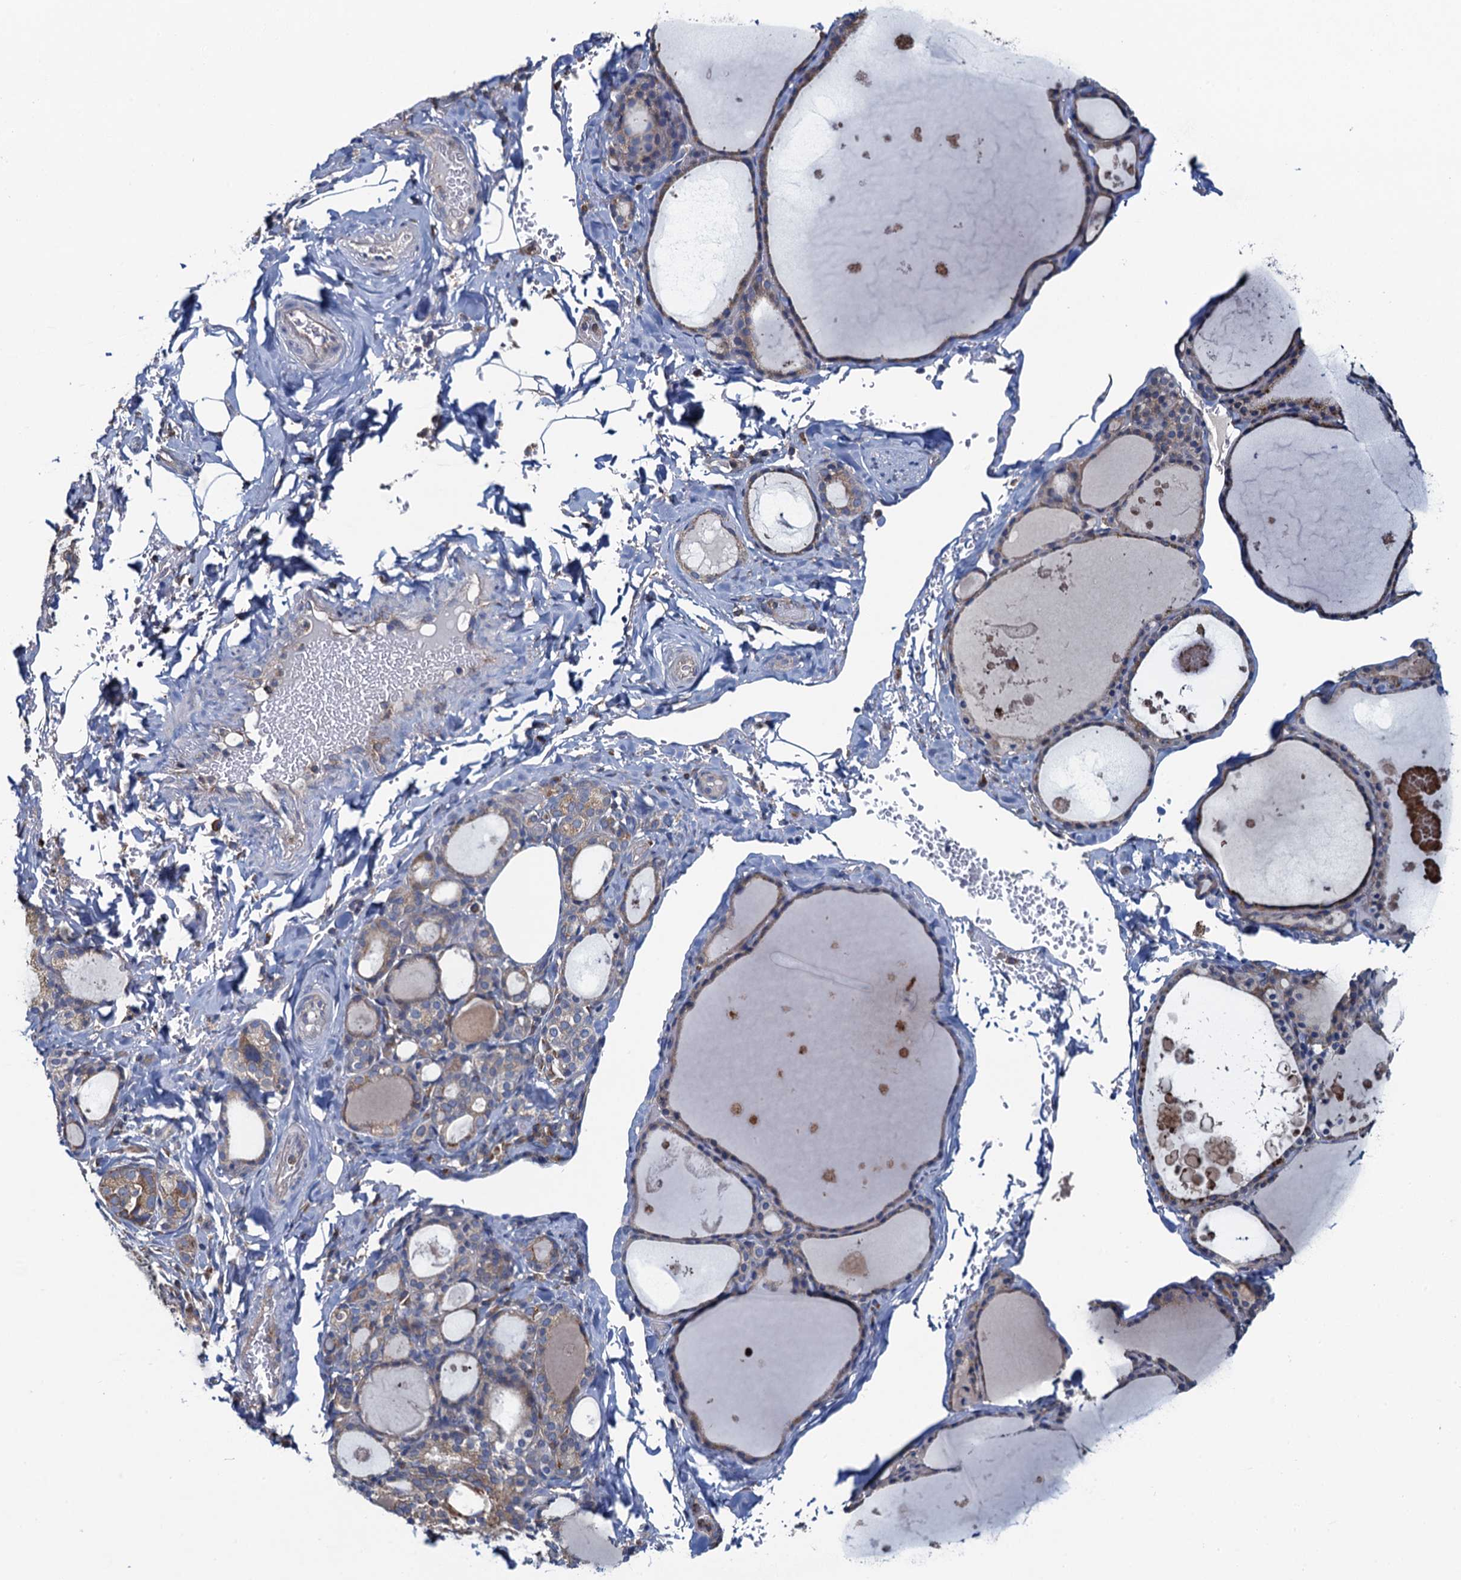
{"staining": {"intensity": "weak", "quantity": "25%-75%", "location": "cytoplasmic/membranous"}, "tissue": "thyroid gland", "cell_type": "Glandular cells", "image_type": "normal", "snomed": [{"axis": "morphology", "description": "Normal tissue, NOS"}, {"axis": "topography", "description": "Thyroid gland"}], "caption": "Glandular cells display low levels of weak cytoplasmic/membranous expression in approximately 25%-75% of cells in normal thyroid gland.", "gene": "ADCY9", "patient": {"sex": "male", "age": 56}}